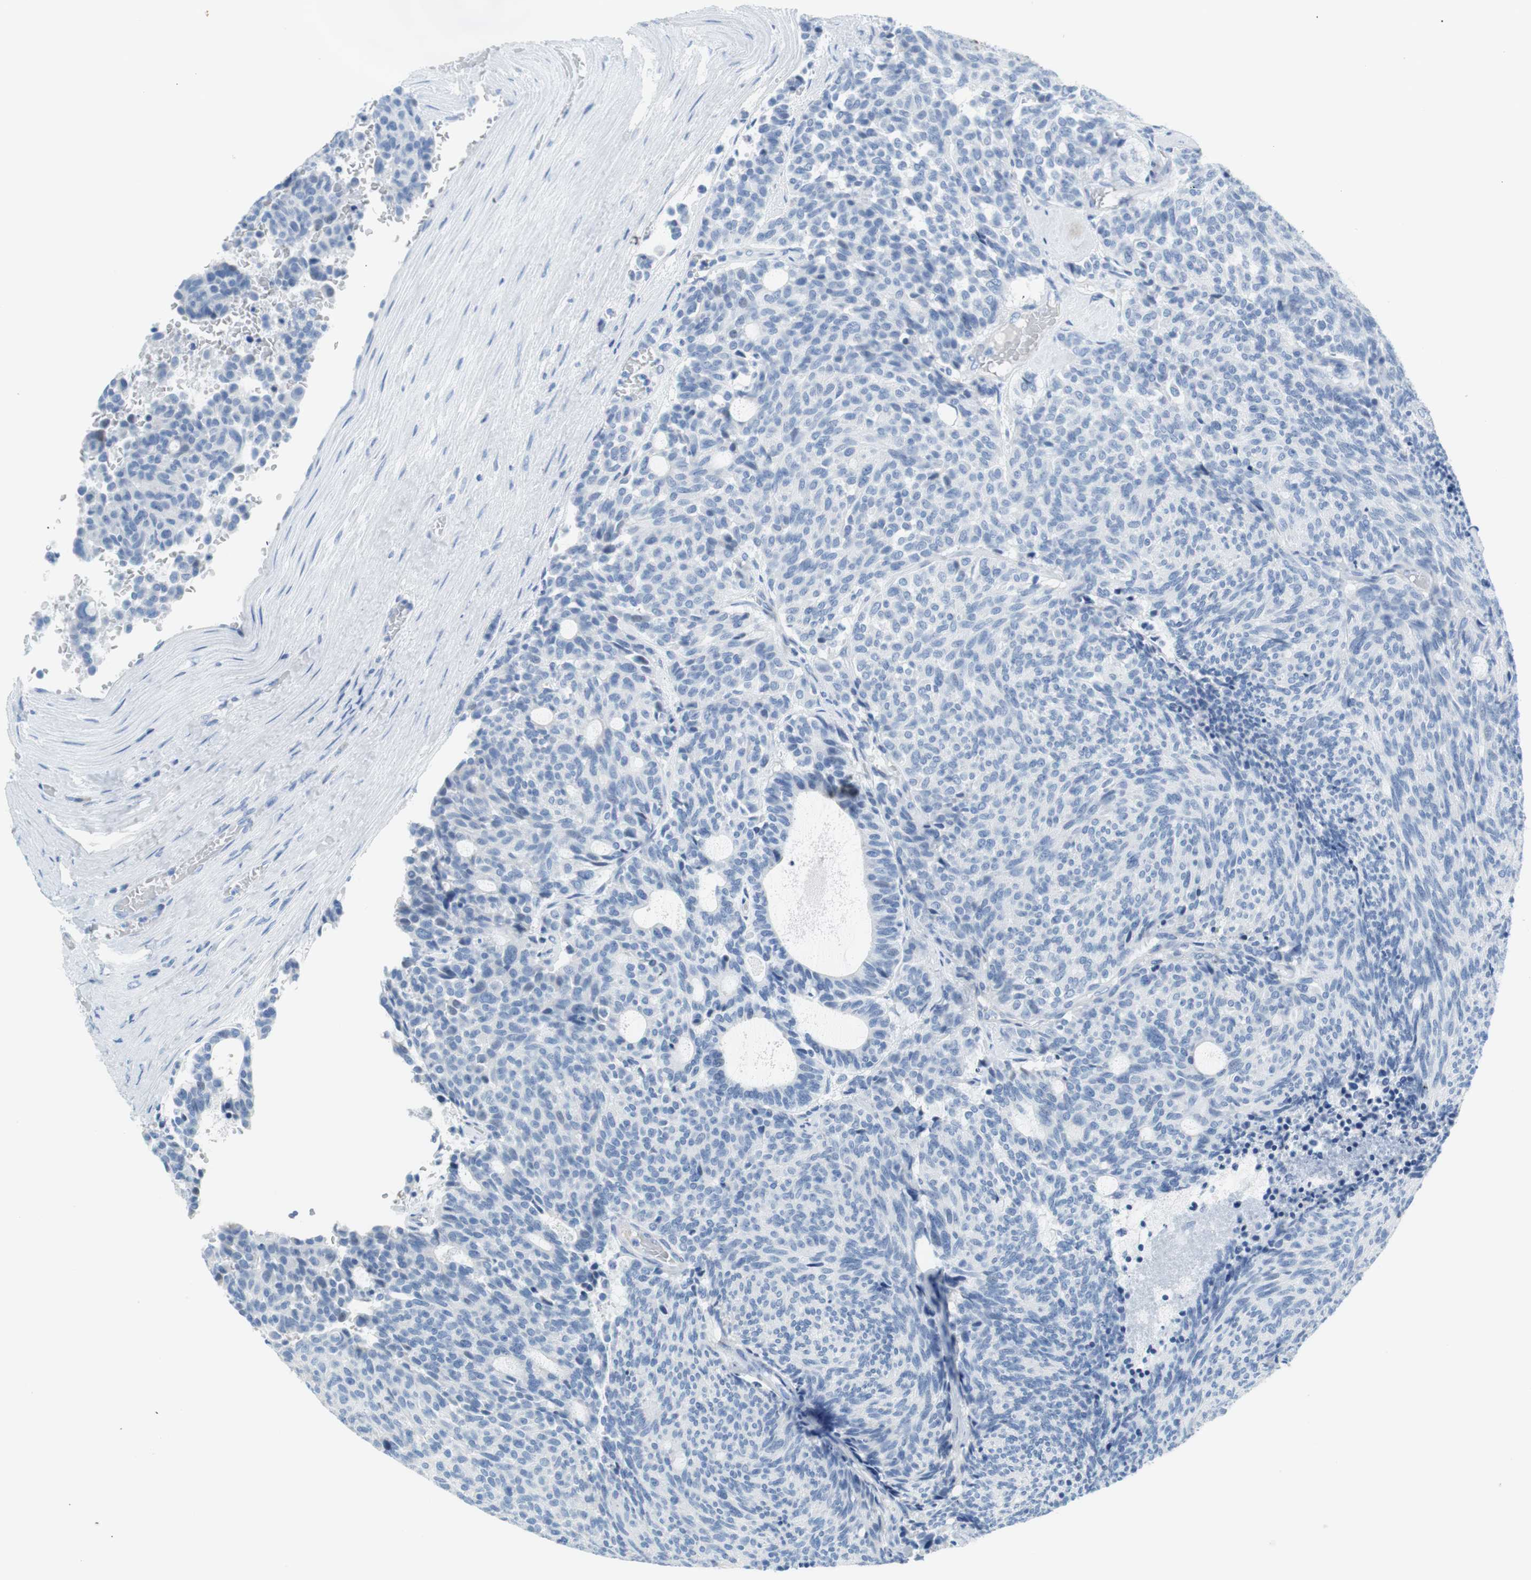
{"staining": {"intensity": "negative", "quantity": "none", "location": "none"}, "tissue": "carcinoid", "cell_type": "Tumor cells", "image_type": "cancer", "snomed": [{"axis": "morphology", "description": "Carcinoid, malignant, NOS"}, {"axis": "topography", "description": "Pancreas"}], "caption": "The micrograph displays no staining of tumor cells in carcinoid (malignant). (DAB (3,3'-diaminobenzidine) immunohistochemistry visualized using brightfield microscopy, high magnification).", "gene": "MYH1", "patient": {"sex": "female", "age": 54}}